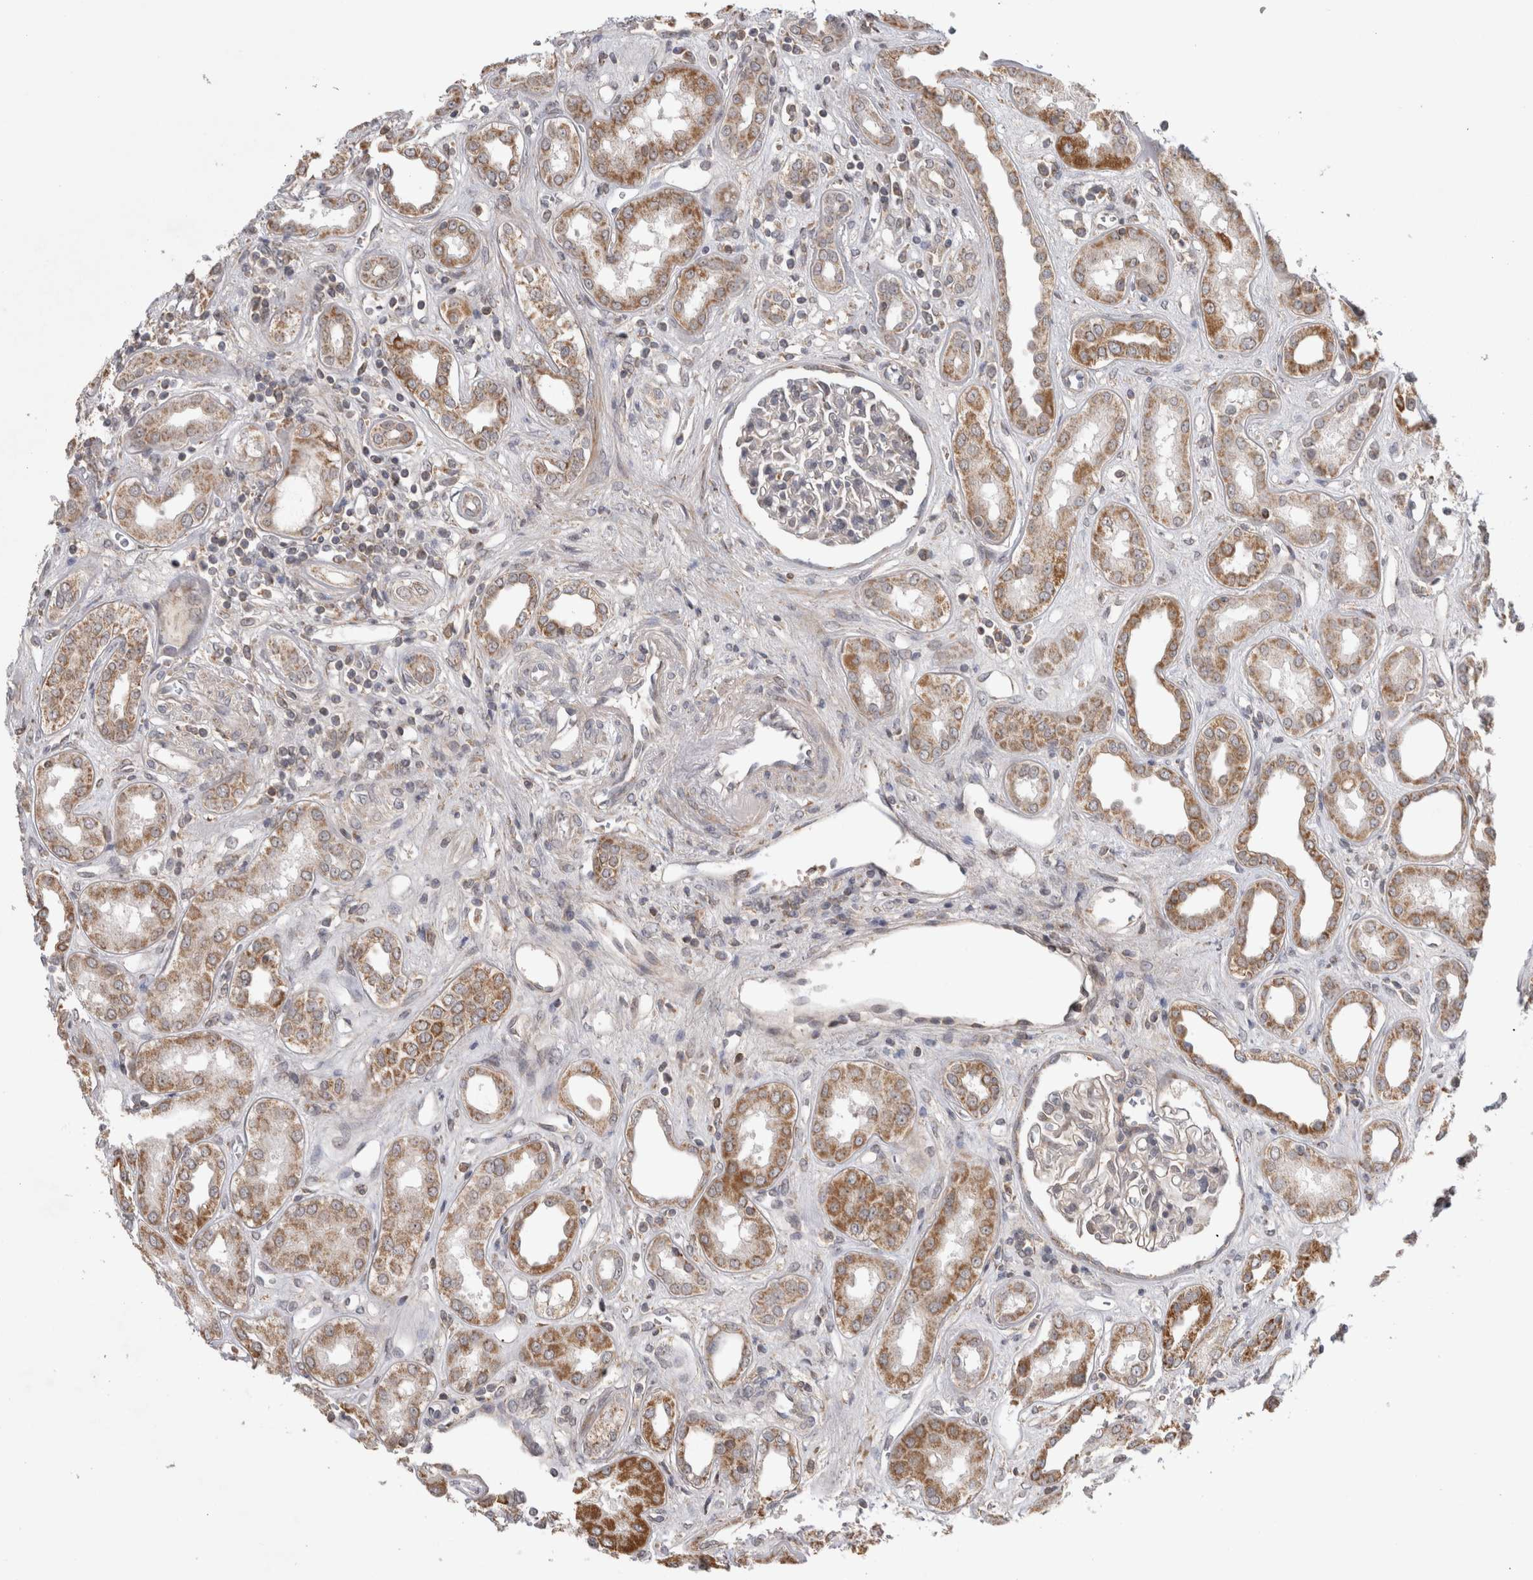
{"staining": {"intensity": "weak", "quantity": "25%-75%", "location": "cytoplasmic/membranous"}, "tissue": "kidney", "cell_type": "Cells in glomeruli", "image_type": "normal", "snomed": [{"axis": "morphology", "description": "Normal tissue, NOS"}, {"axis": "topography", "description": "Kidney"}], "caption": "Immunohistochemical staining of benign human kidney reveals weak cytoplasmic/membranous protein staining in about 25%-75% of cells in glomeruli. (Stains: DAB (3,3'-diaminobenzidine) in brown, nuclei in blue, Microscopy: brightfield microscopy at high magnification).", "gene": "KCNIP1", "patient": {"sex": "male", "age": 59}}